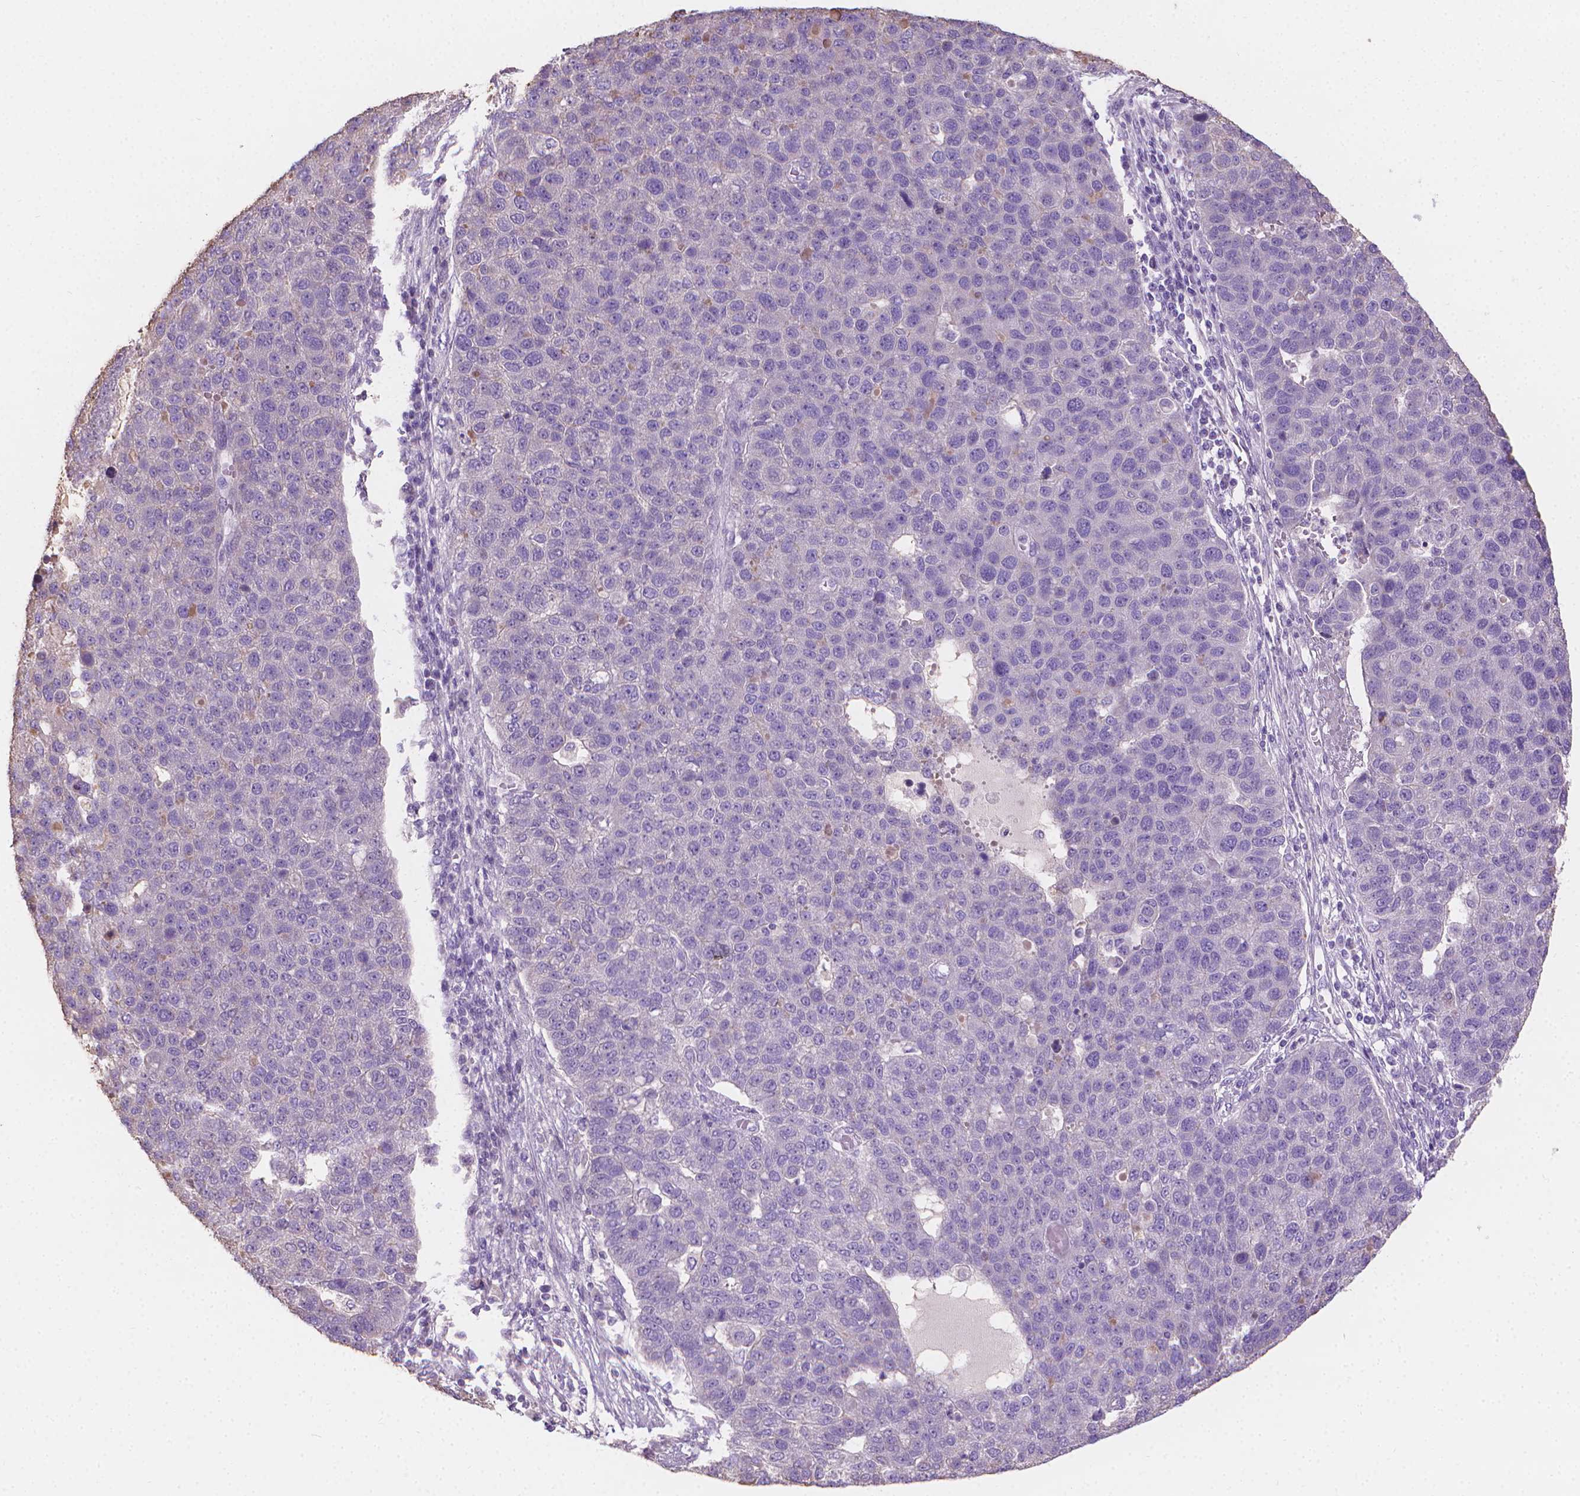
{"staining": {"intensity": "negative", "quantity": "none", "location": "none"}, "tissue": "pancreatic cancer", "cell_type": "Tumor cells", "image_type": "cancer", "snomed": [{"axis": "morphology", "description": "Adenocarcinoma, NOS"}, {"axis": "topography", "description": "Pancreas"}], "caption": "An image of human pancreatic adenocarcinoma is negative for staining in tumor cells.", "gene": "CABCOCO1", "patient": {"sex": "female", "age": 61}}